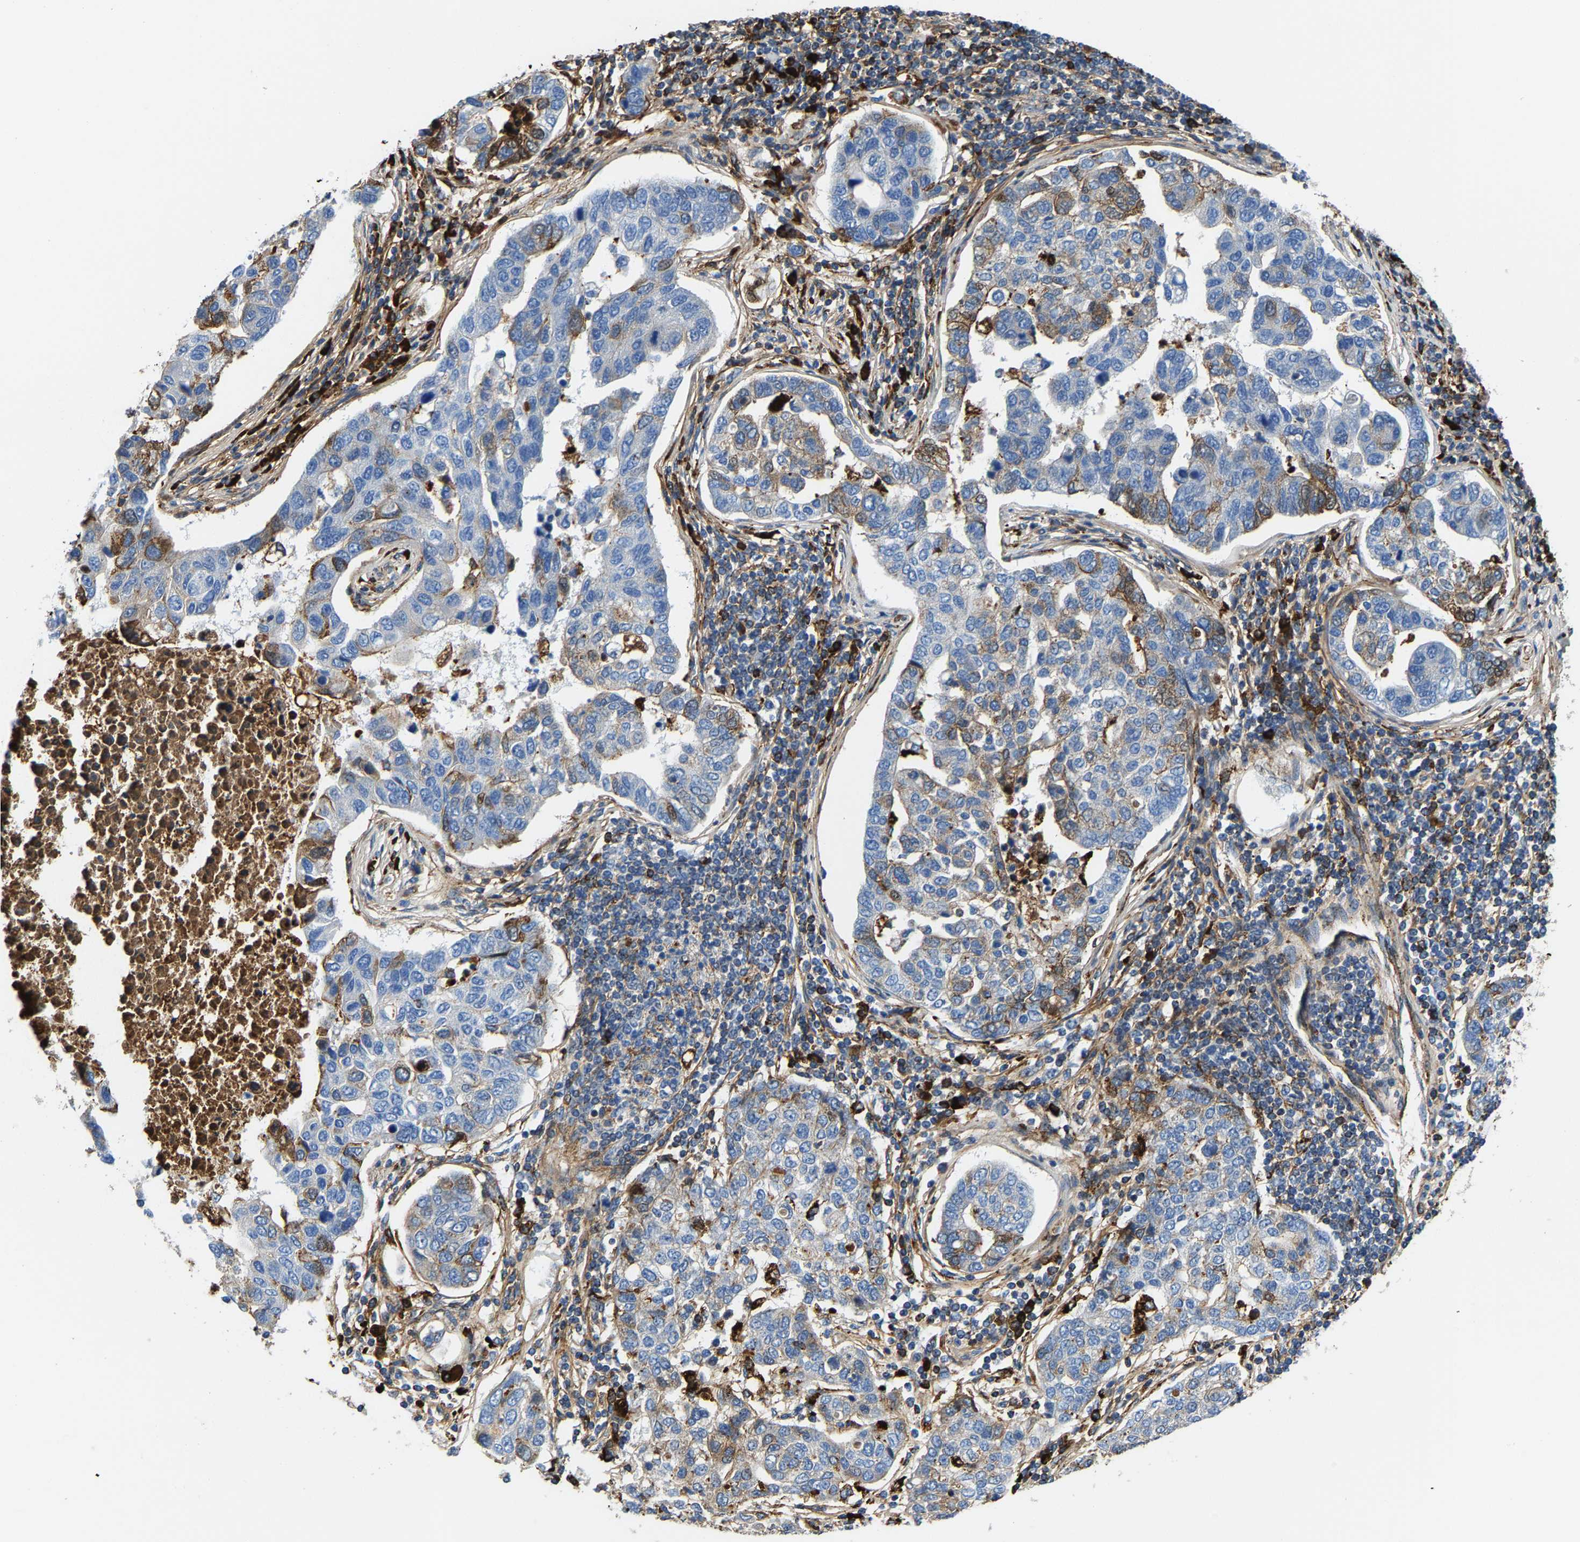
{"staining": {"intensity": "moderate", "quantity": "<25%", "location": "cytoplasmic/membranous"}, "tissue": "pancreatic cancer", "cell_type": "Tumor cells", "image_type": "cancer", "snomed": [{"axis": "morphology", "description": "Adenocarcinoma, NOS"}, {"axis": "topography", "description": "Pancreas"}], "caption": "Pancreatic cancer (adenocarcinoma) was stained to show a protein in brown. There is low levels of moderate cytoplasmic/membranous expression in approximately <25% of tumor cells.", "gene": "DPP7", "patient": {"sex": "female", "age": 61}}